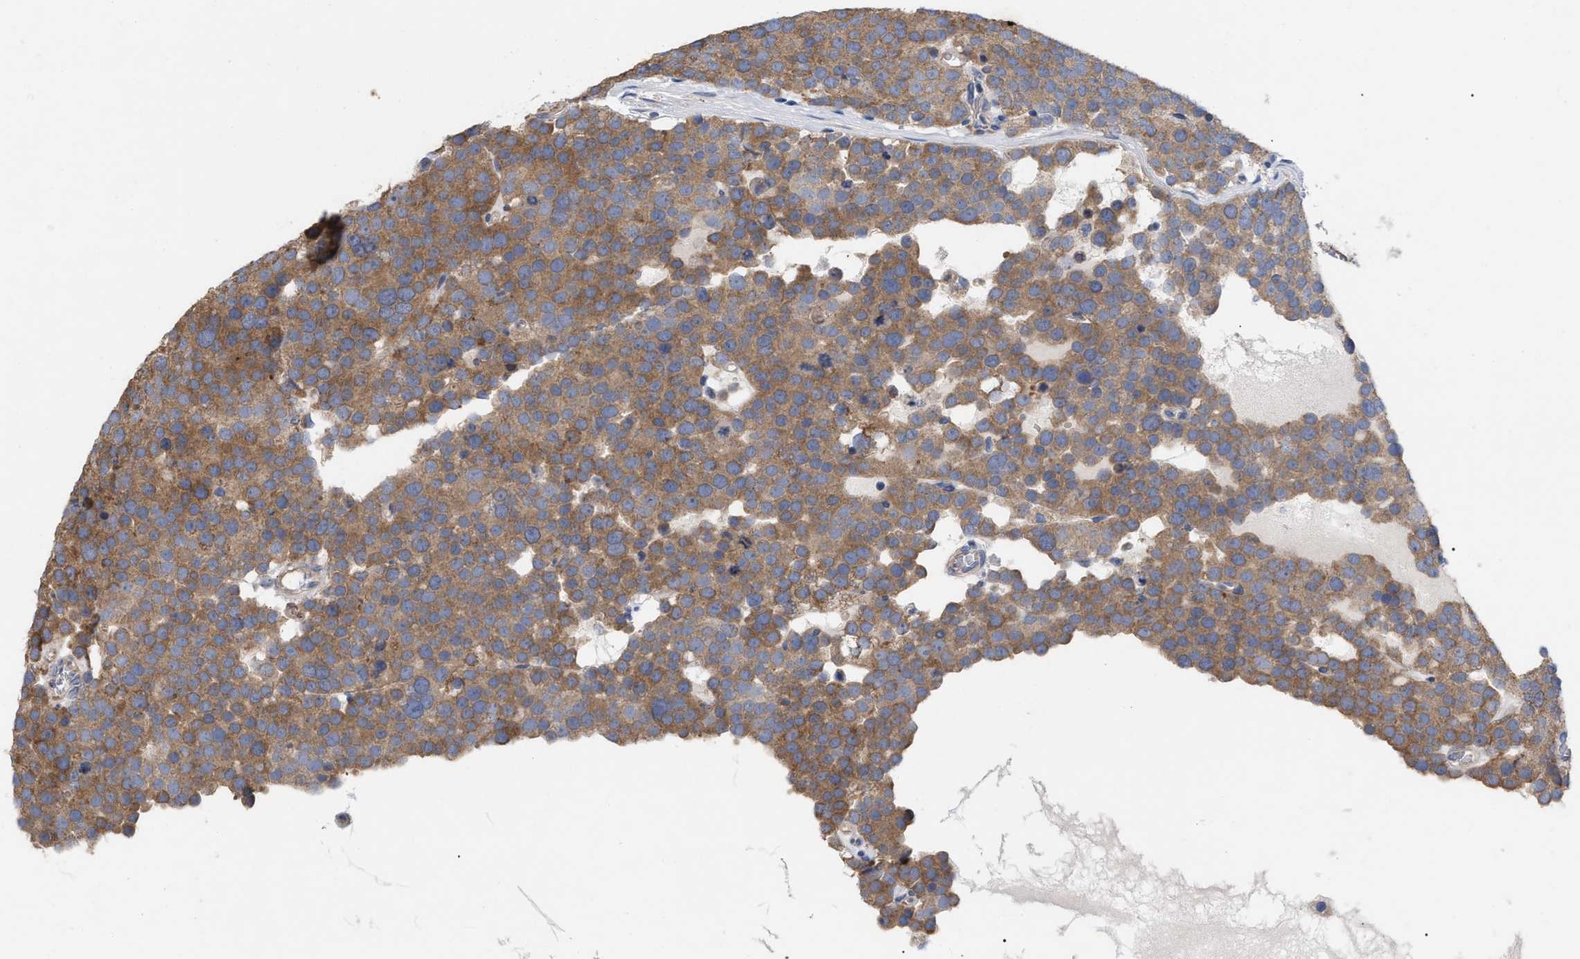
{"staining": {"intensity": "moderate", "quantity": ">75%", "location": "cytoplasmic/membranous"}, "tissue": "testis cancer", "cell_type": "Tumor cells", "image_type": "cancer", "snomed": [{"axis": "morphology", "description": "Seminoma, NOS"}, {"axis": "topography", "description": "Testis"}], "caption": "About >75% of tumor cells in human testis cancer (seminoma) demonstrate moderate cytoplasmic/membranous protein expression as visualized by brown immunohistochemical staining.", "gene": "VIP", "patient": {"sex": "male", "age": 71}}